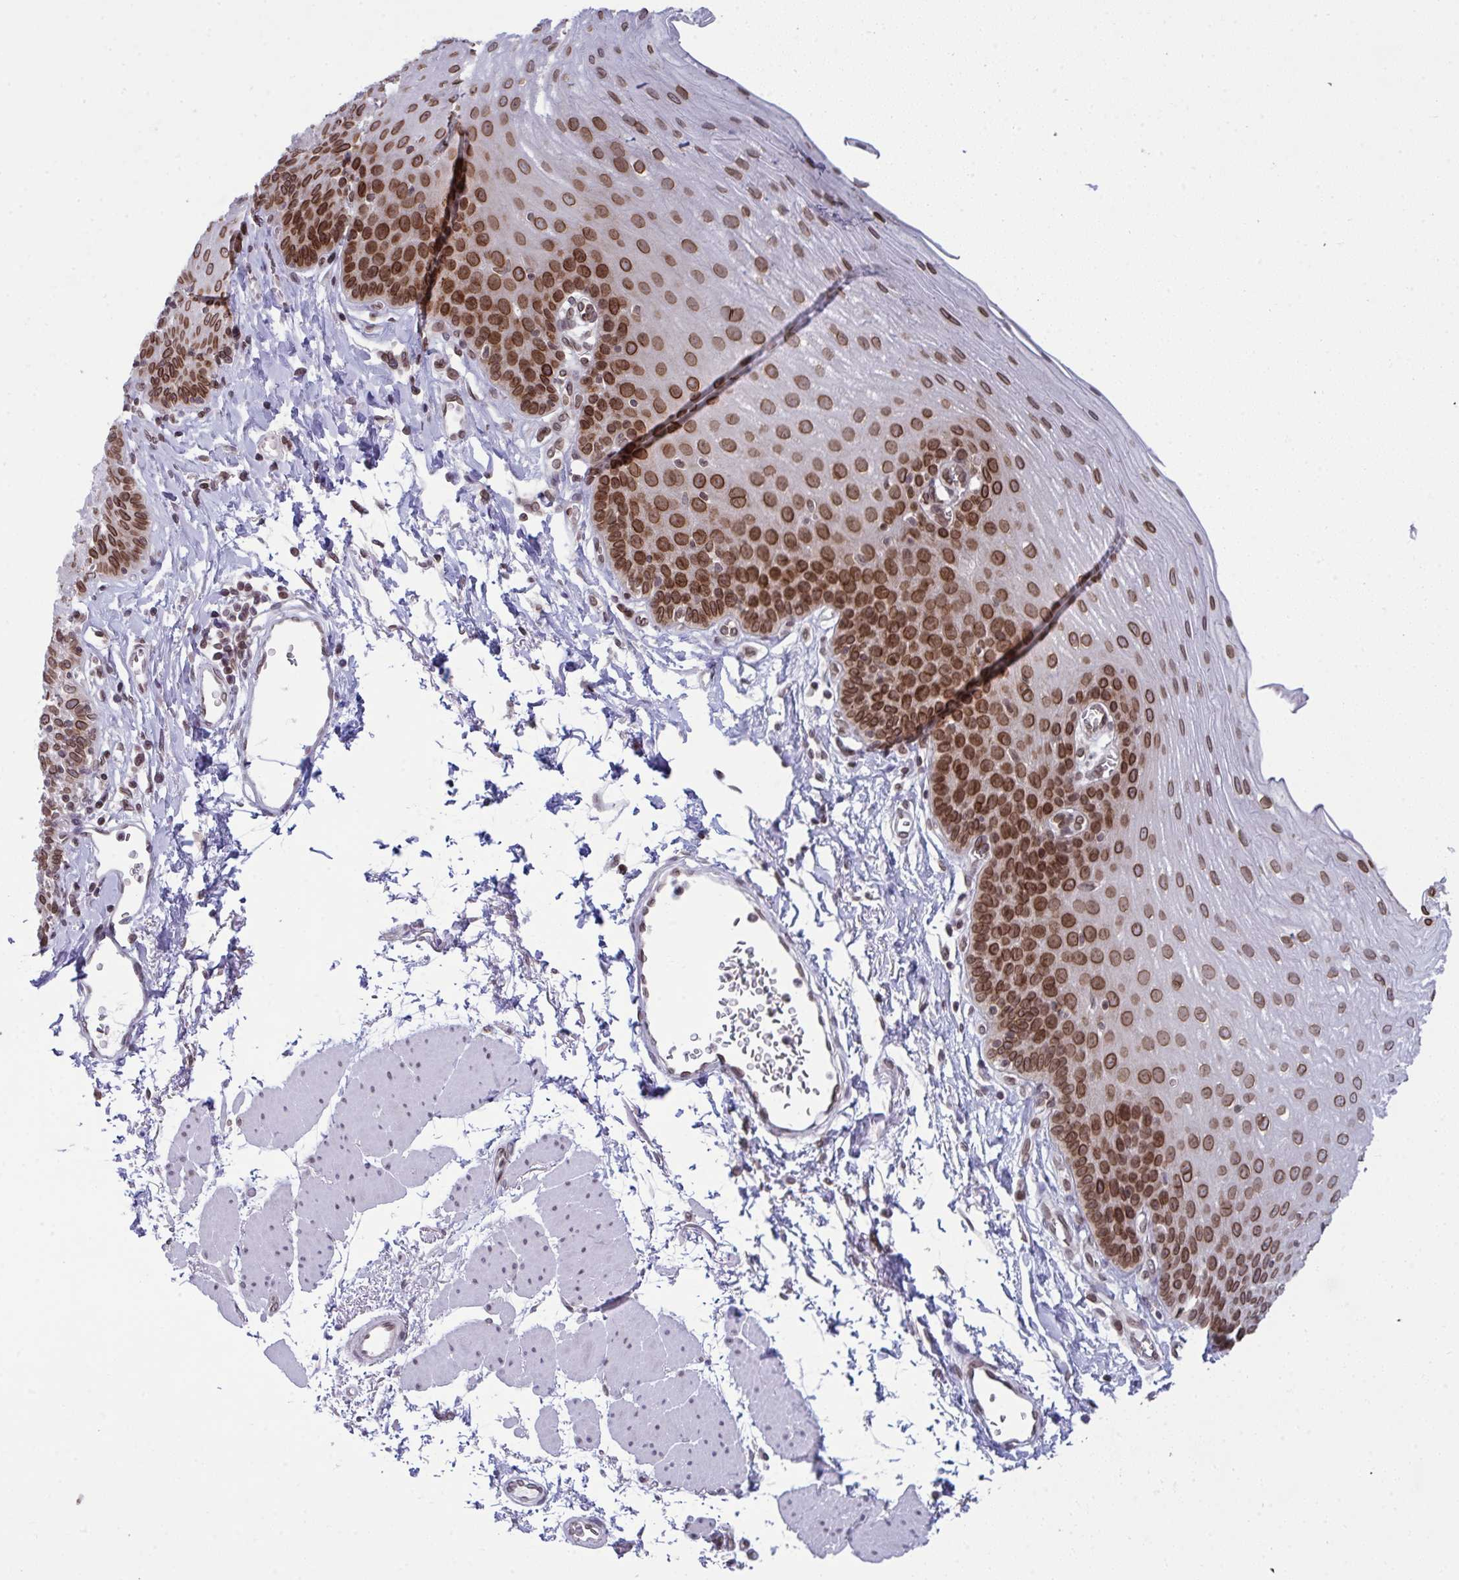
{"staining": {"intensity": "strong", "quantity": ">75%", "location": "cytoplasmic/membranous,nuclear"}, "tissue": "esophagus", "cell_type": "Squamous epithelial cells", "image_type": "normal", "snomed": [{"axis": "morphology", "description": "Normal tissue, NOS"}, {"axis": "topography", "description": "Esophagus"}], "caption": "Immunohistochemical staining of benign esophagus exhibits high levels of strong cytoplasmic/membranous,nuclear positivity in approximately >75% of squamous epithelial cells. (DAB = brown stain, brightfield microscopy at high magnification).", "gene": "RANBP2", "patient": {"sex": "female", "age": 81}}